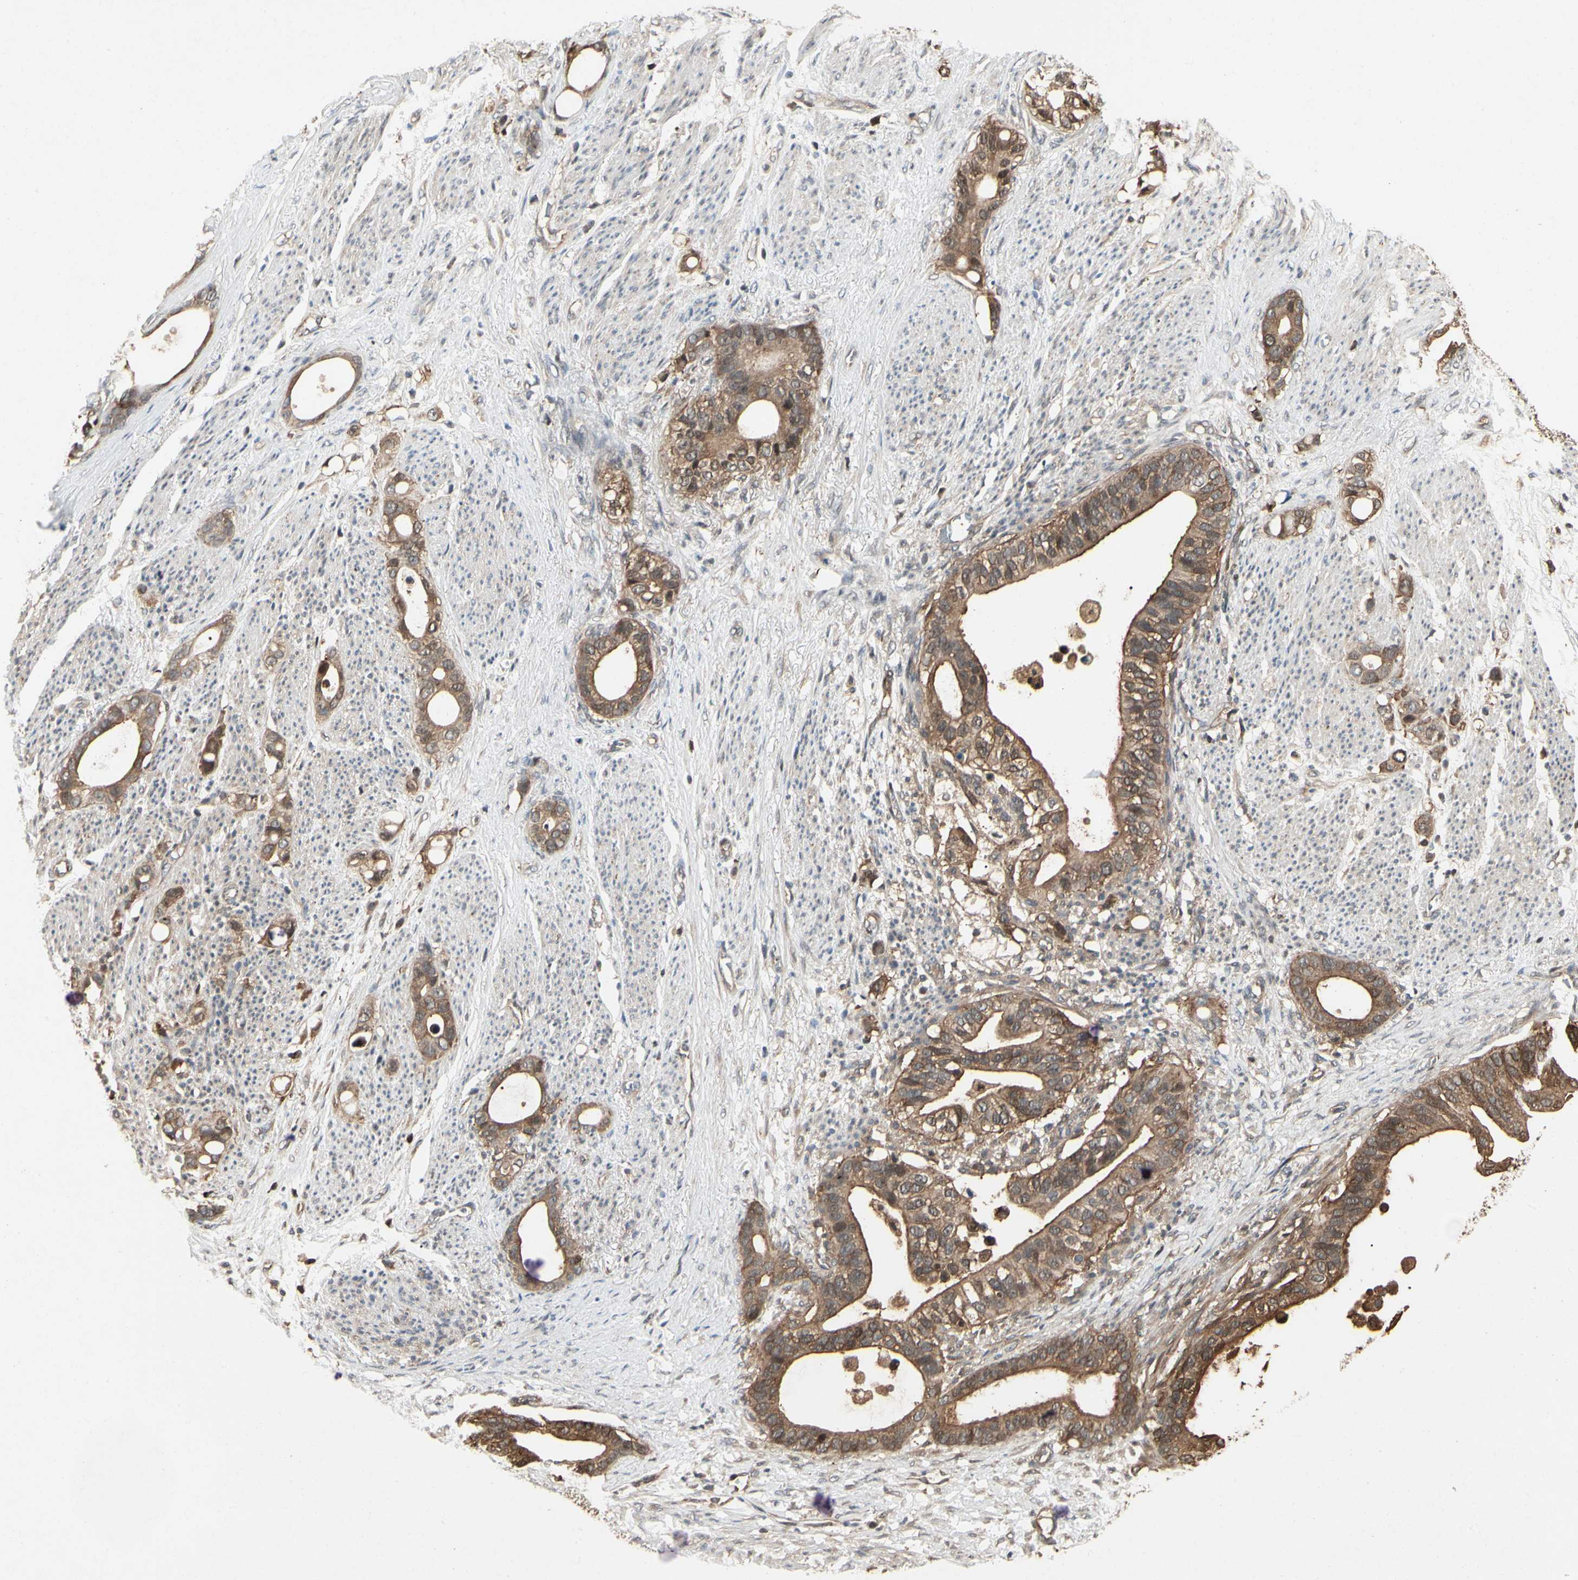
{"staining": {"intensity": "moderate", "quantity": ">75%", "location": "cytoplasmic/membranous"}, "tissue": "stomach cancer", "cell_type": "Tumor cells", "image_type": "cancer", "snomed": [{"axis": "morphology", "description": "Adenocarcinoma, NOS"}, {"axis": "topography", "description": "Stomach"}], "caption": "Immunohistochemistry (DAB (3,3'-diaminobenzidine)) staining of human adenocarcinoma (stomach) exhibits moderate cytoplasmic/membranous protein expression in approximately >75% of tumor cells.", "gene": "YWHAQ", "patient": {"sex": "female", "age": 75}}